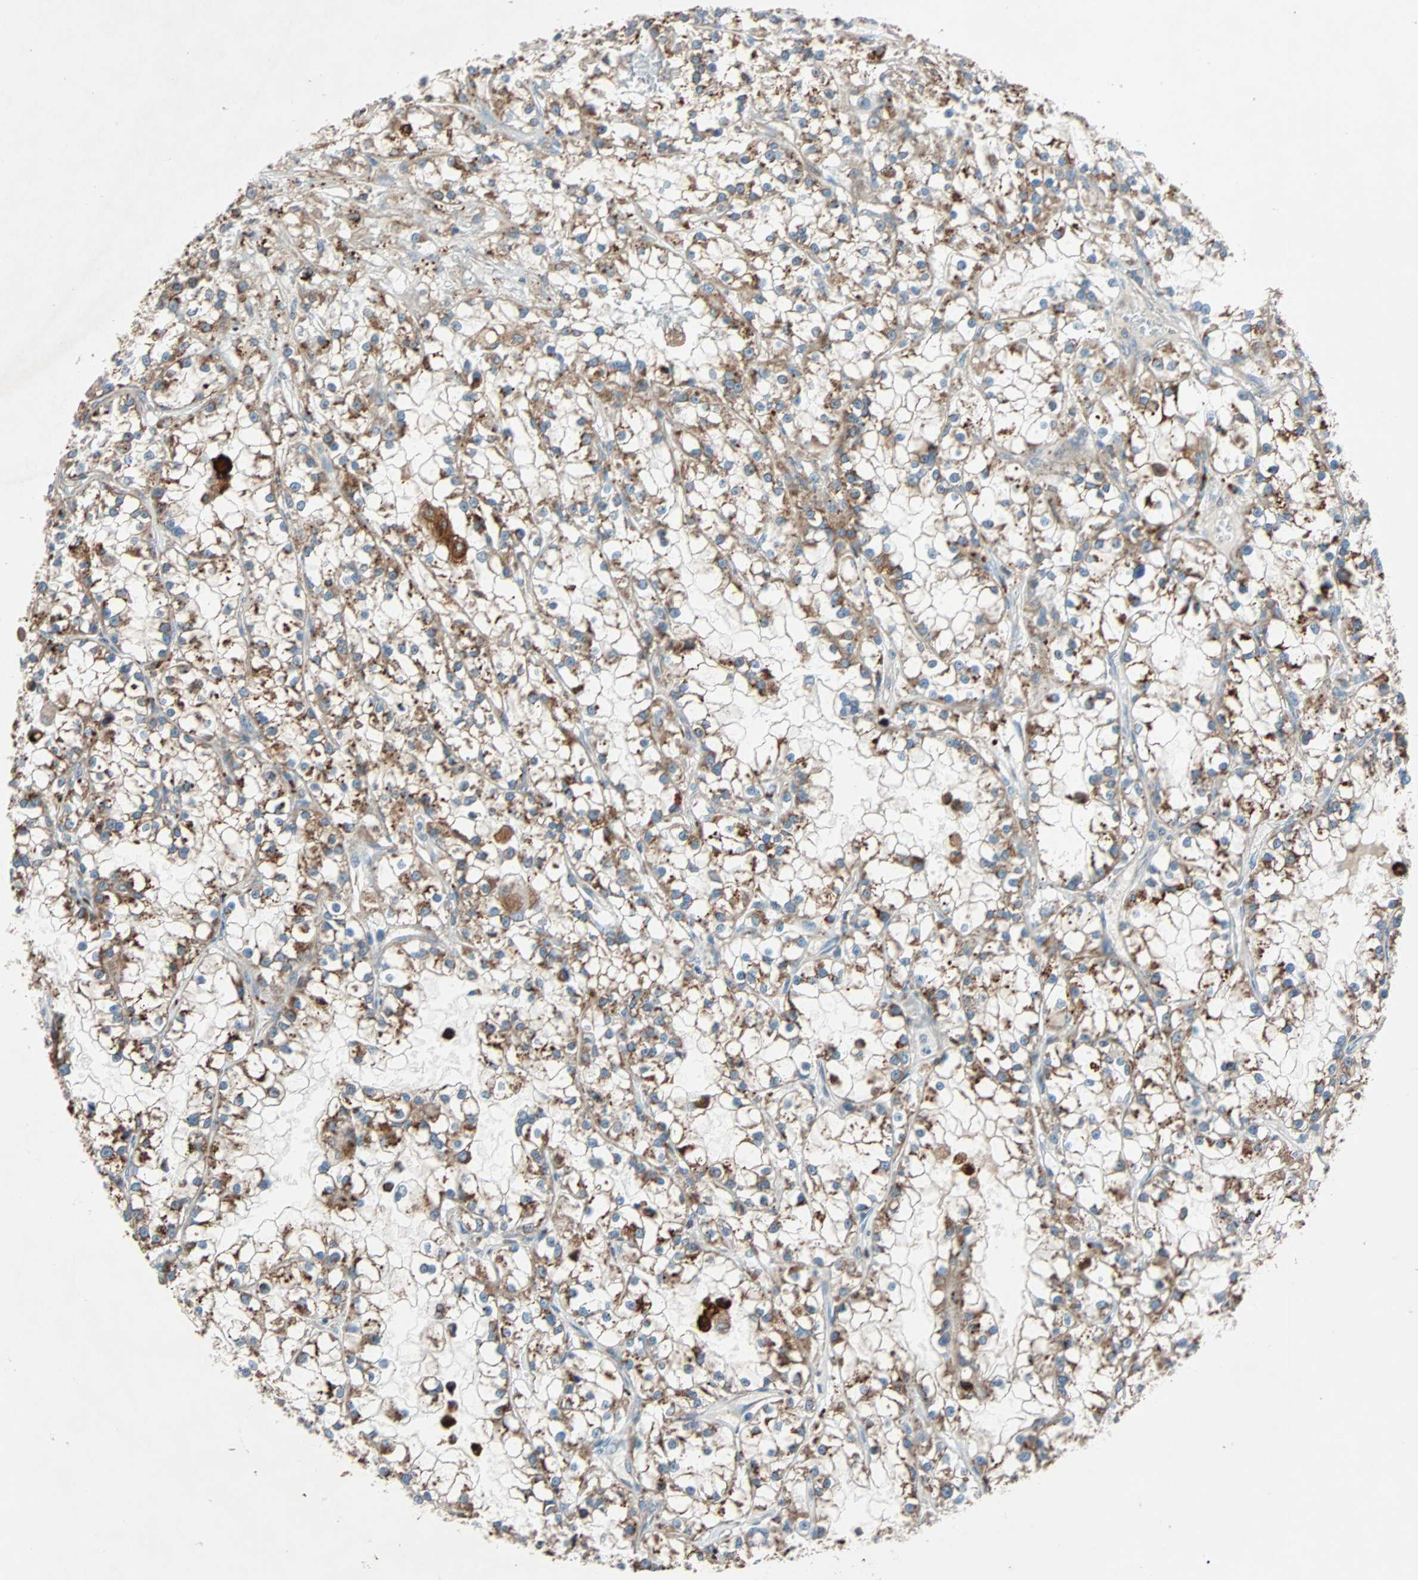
{"staining": {"intensity": "moderate", "quantity": ">75%", "location": "cytoplasmic/membranous"}, "tissue": "renal cancer", "cell_type": "Tumor cells", "image_type": "cancer", "snomed": [{"axis": "morphology", "description": "Adenocarcinoma, NOS"}, {"axis": "topography", "description": "Kidney"}], "caption": "About >75% of tumor cells in renal cancer (adenocarcinoma) exhibit moderate cytoplasmic/membranous protein positivity as visualized by brown immunohistochemical staining.", "gene": "PHYH", "patient": {"sex": "female", "age": 52}}